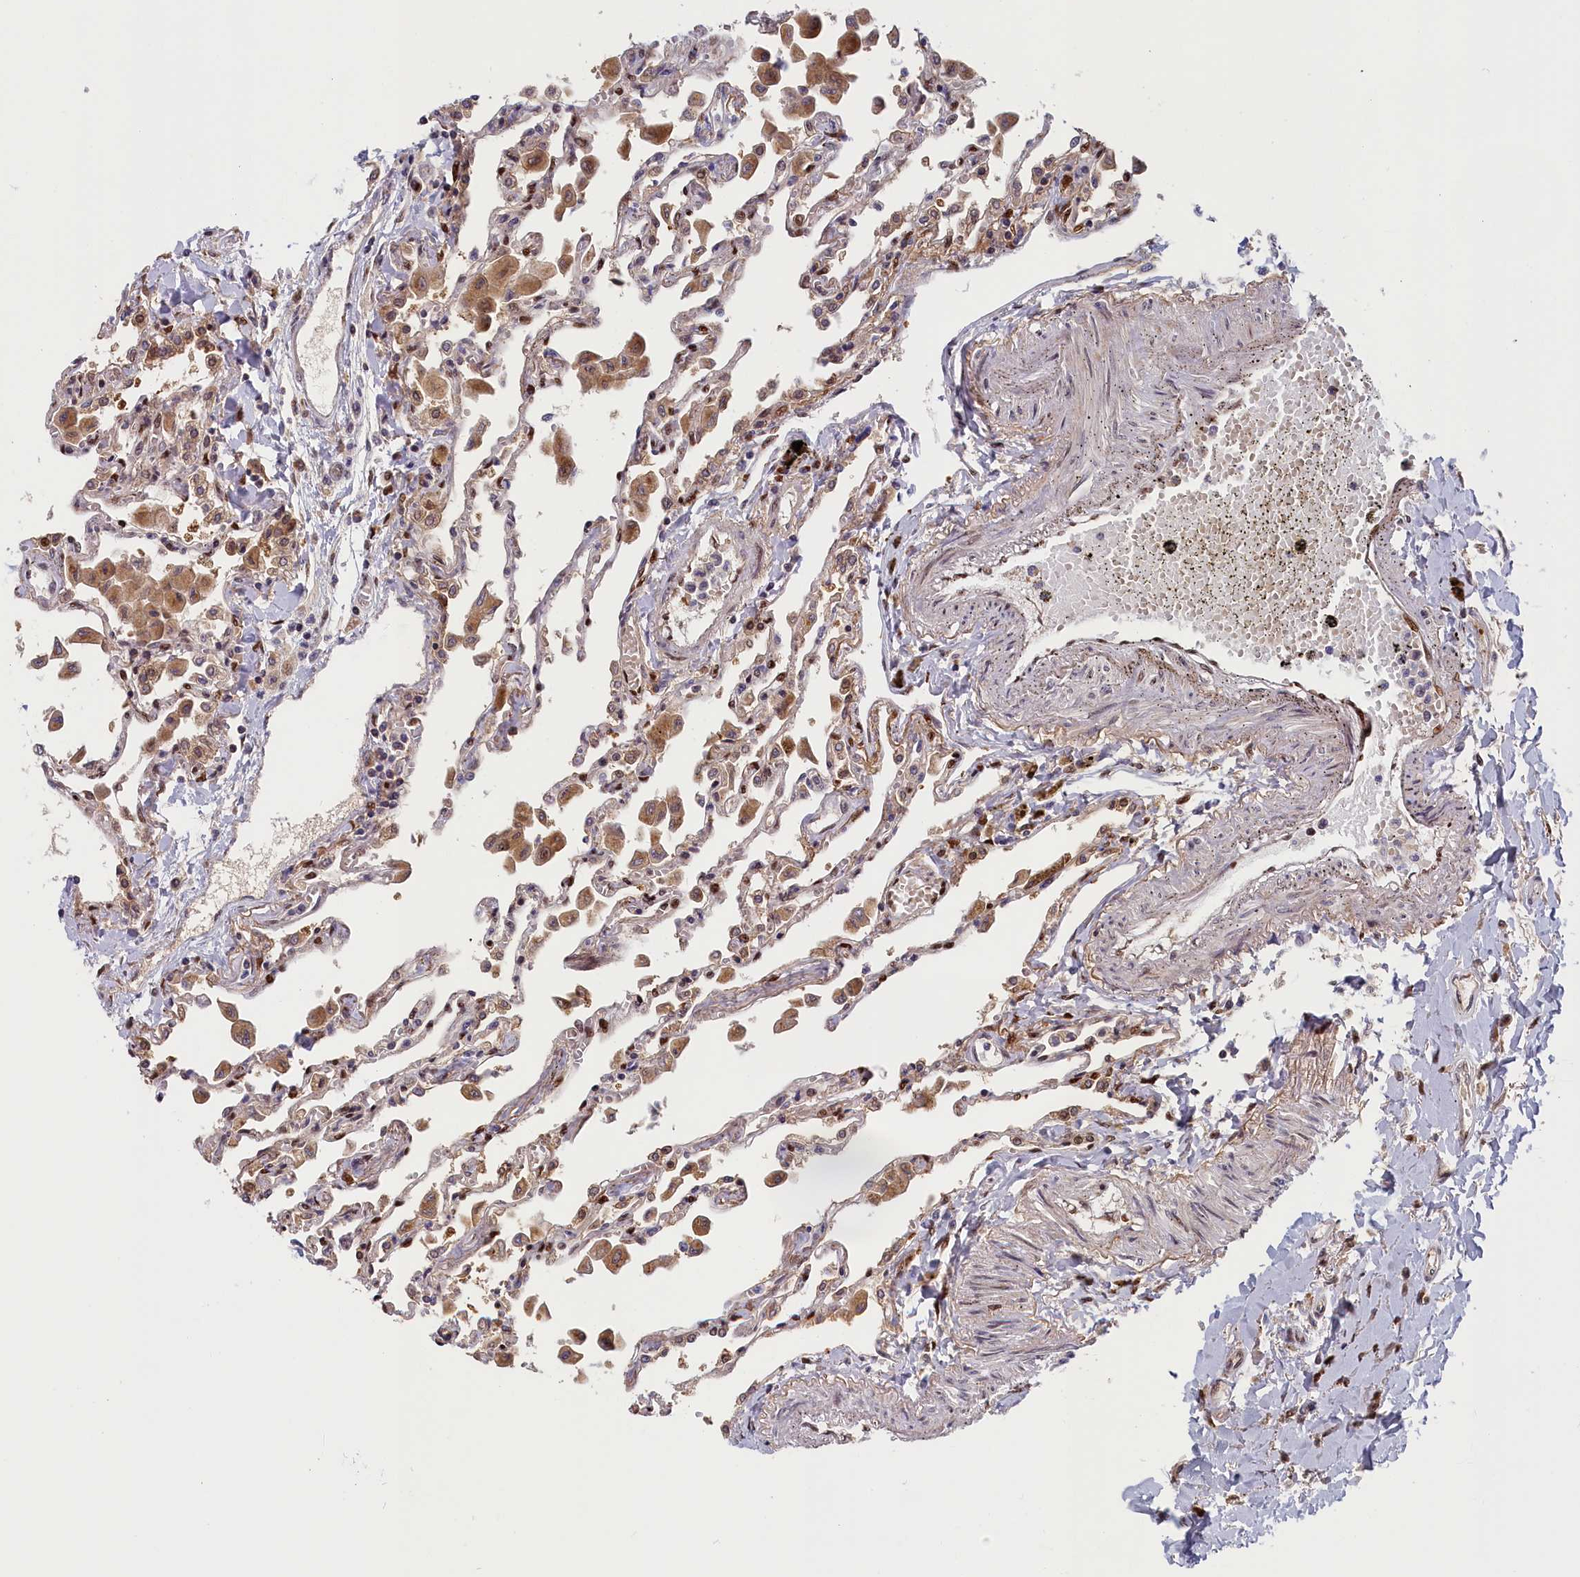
{"staining": {"intensity": "moderate", "quantity": "25%-75%", "location": "cytoplasmic/membranous,nuclear"}, "tissue": "lung", "cell_type": "Alveolar cells", "image_type": "normal", "snomed": [{"axis": "morphology", "description": "Normal tissue, NOS"}, {"axis": "topography", "description": "Bronchus"}, {"axis": "topography", "description": "Lung"}], "caption": "Normal lung displays moderate cytoplasmic/membranous,nuclear staining in approximately 25%-75% of alveolar cells, visualized by immunohistochemistry. The staining is performed using DAB (3,3'-diaminobenzidine) brown chromogen to label protein expression. The nuclei are counter-stained blue using hematoxylin.", "gene": "CHST12", "patient": {"sex": "female", "age": 49}}